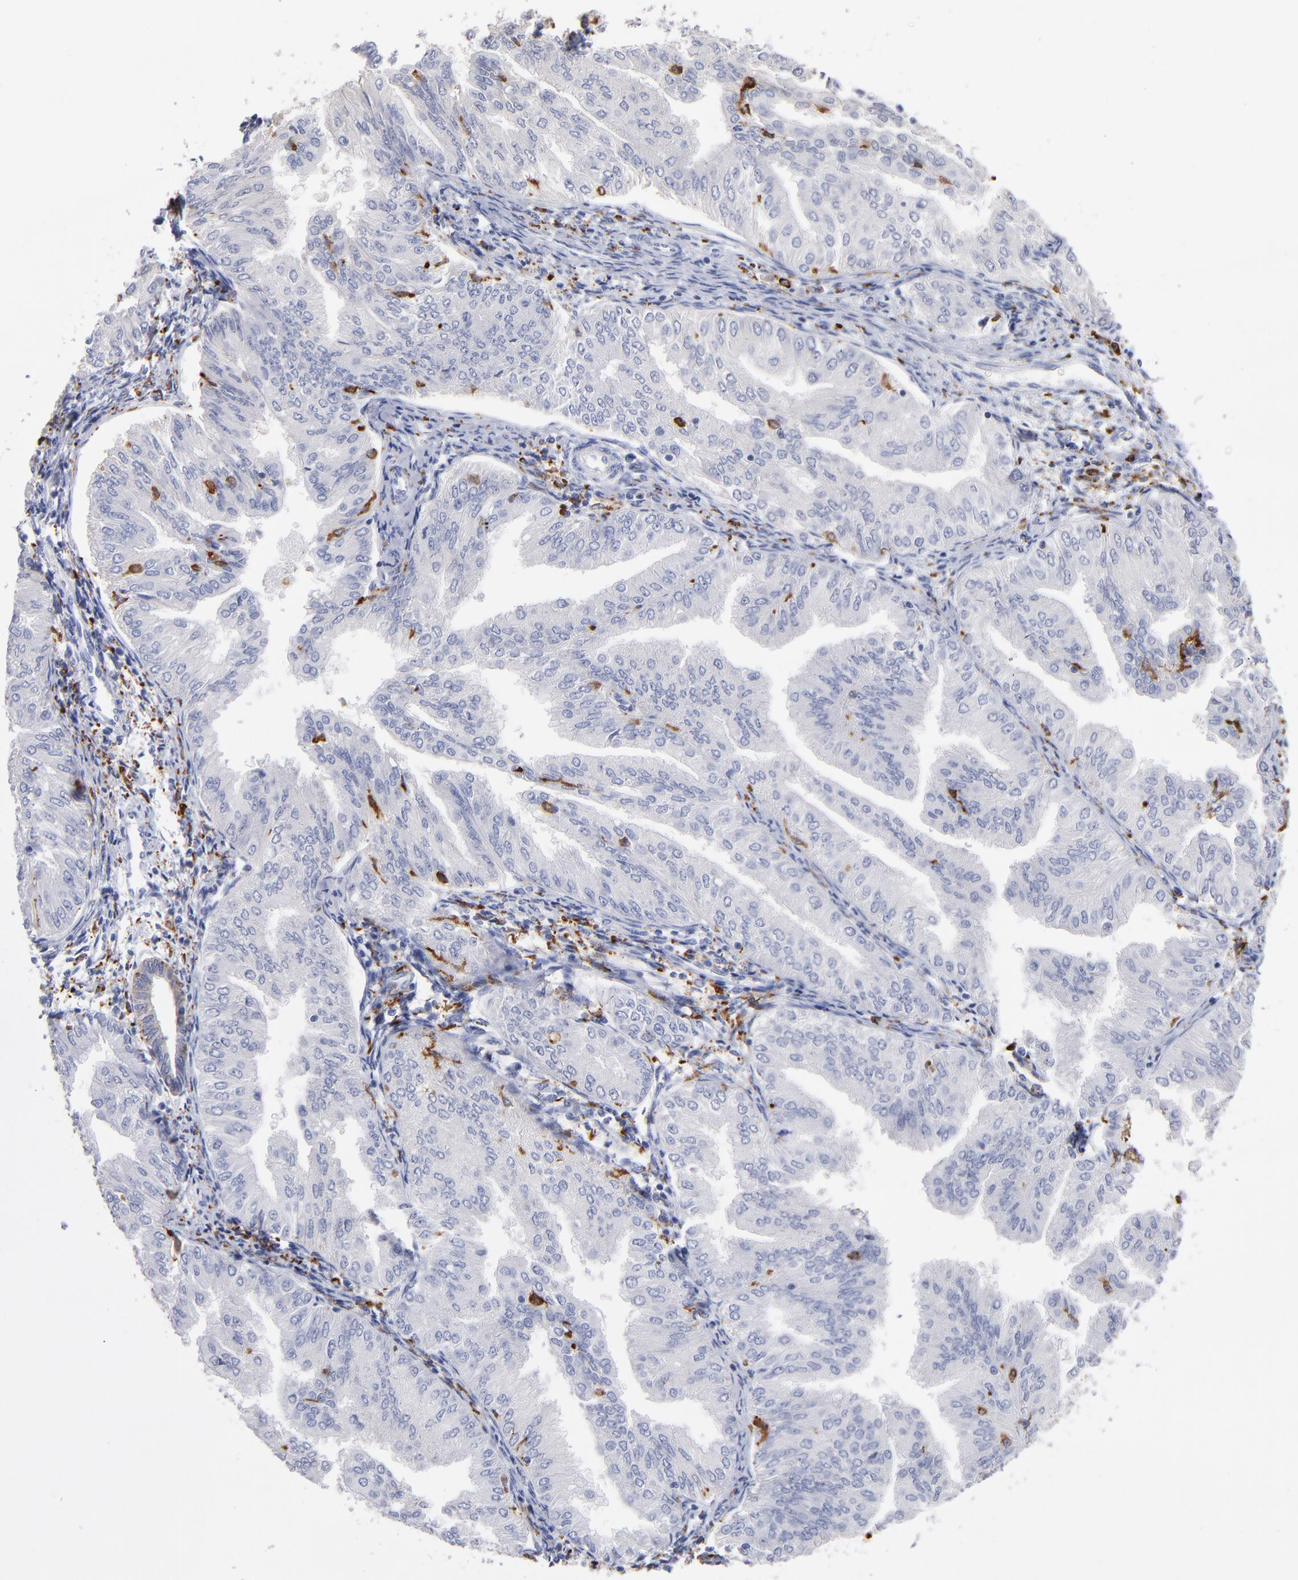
{"staining": {"intensity": "negative", "quantity": "none", "location": "none"}, "tissue": "endometrial cancer", "cell_type": "Tumor cells", "image_type": "cancer", "snomed": [{"axis": "morphology", "description": "Adenocarcinoma, NOS"}, {"axis": "topography", "description": "Endometrium"}], "caption": "Tumor cells are negative for brown protein staining in endometrial adenocarcinoma. (Immunohistochemistry (ihc), brightfield microscopy, high magnification).", "gene": "CD180", "patient": {"sex": "female", "age": 53}}